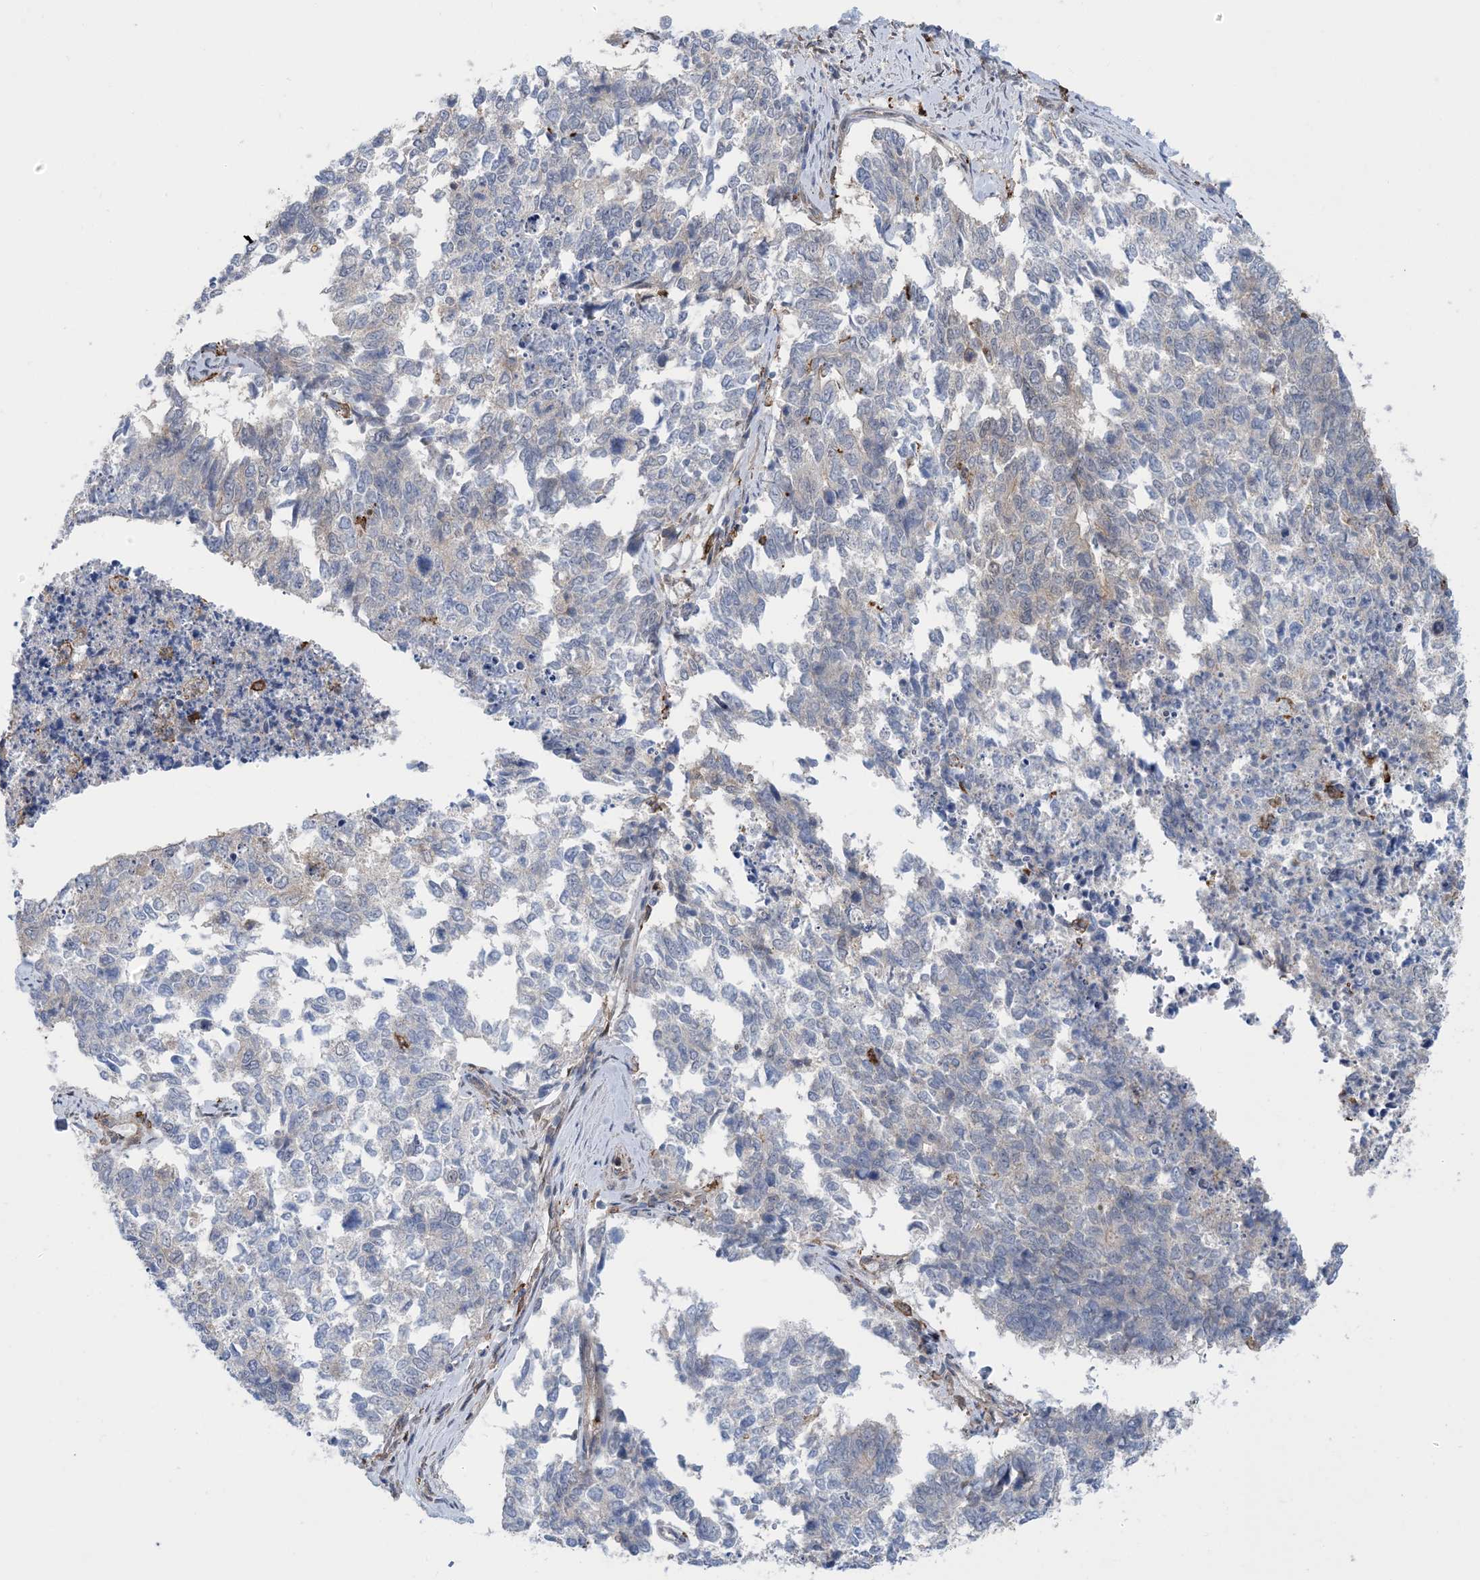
{"staining": {"intensity": "negative", "quantity": "none", "location": "none"}, "tissue": "cervical cancer", "cell_type": "Tumor cells", "image_type": "cancer", "snomed": [{"axis": "morphology", "description": "Squamous cell carcinoma, NOS"}, {"axis": "topography", "description": "Cervix"}], "caption": "This is an immunohistochemistry photomicrograph of human cervical cancer (squamous cell carcinoma). There is no staining in tumor cells.", "gene": "HS1BP3", "patient": {"sex": "female", "age": 63}}